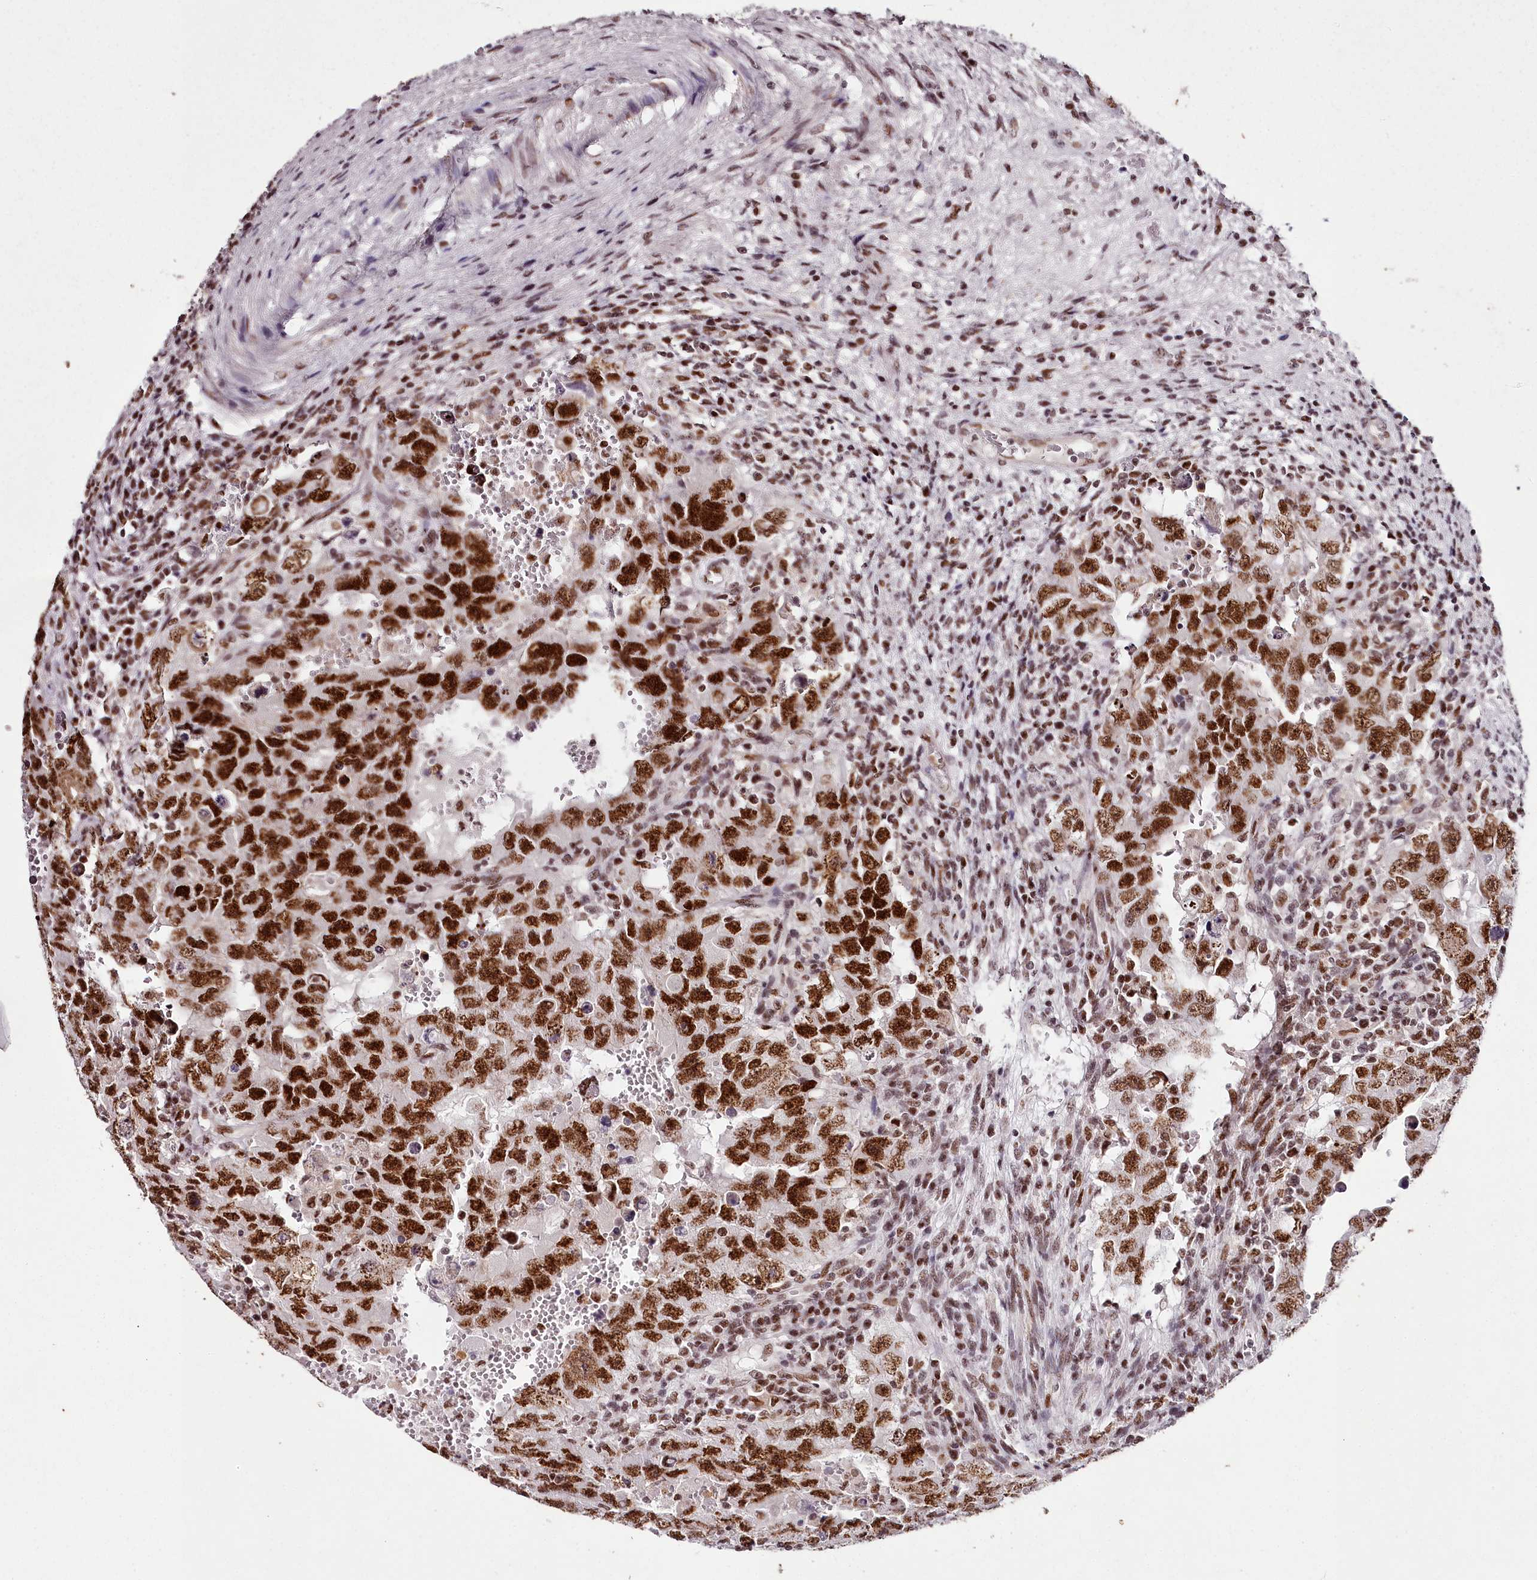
{"staining": {"intensity": "strong", "quantity": ">75%", "location": "nuclear"}, "tissue": "testis cancer", "cell_type": "Tumor cells", "image_type": "cancer", "snomed": [{"axis": "morphology", "description": "Carcinoma, Embryonal, NOS"}, {"axis": "topography", "description": "Testis"}], "caption": "Brown immunohistochemical staining in embryonal carcinoma (testis) shows strong nuclear staining in about >75% of tumor cells.", "gene": "PSPC1", "patient": {"sex": "male", "age": 26}}